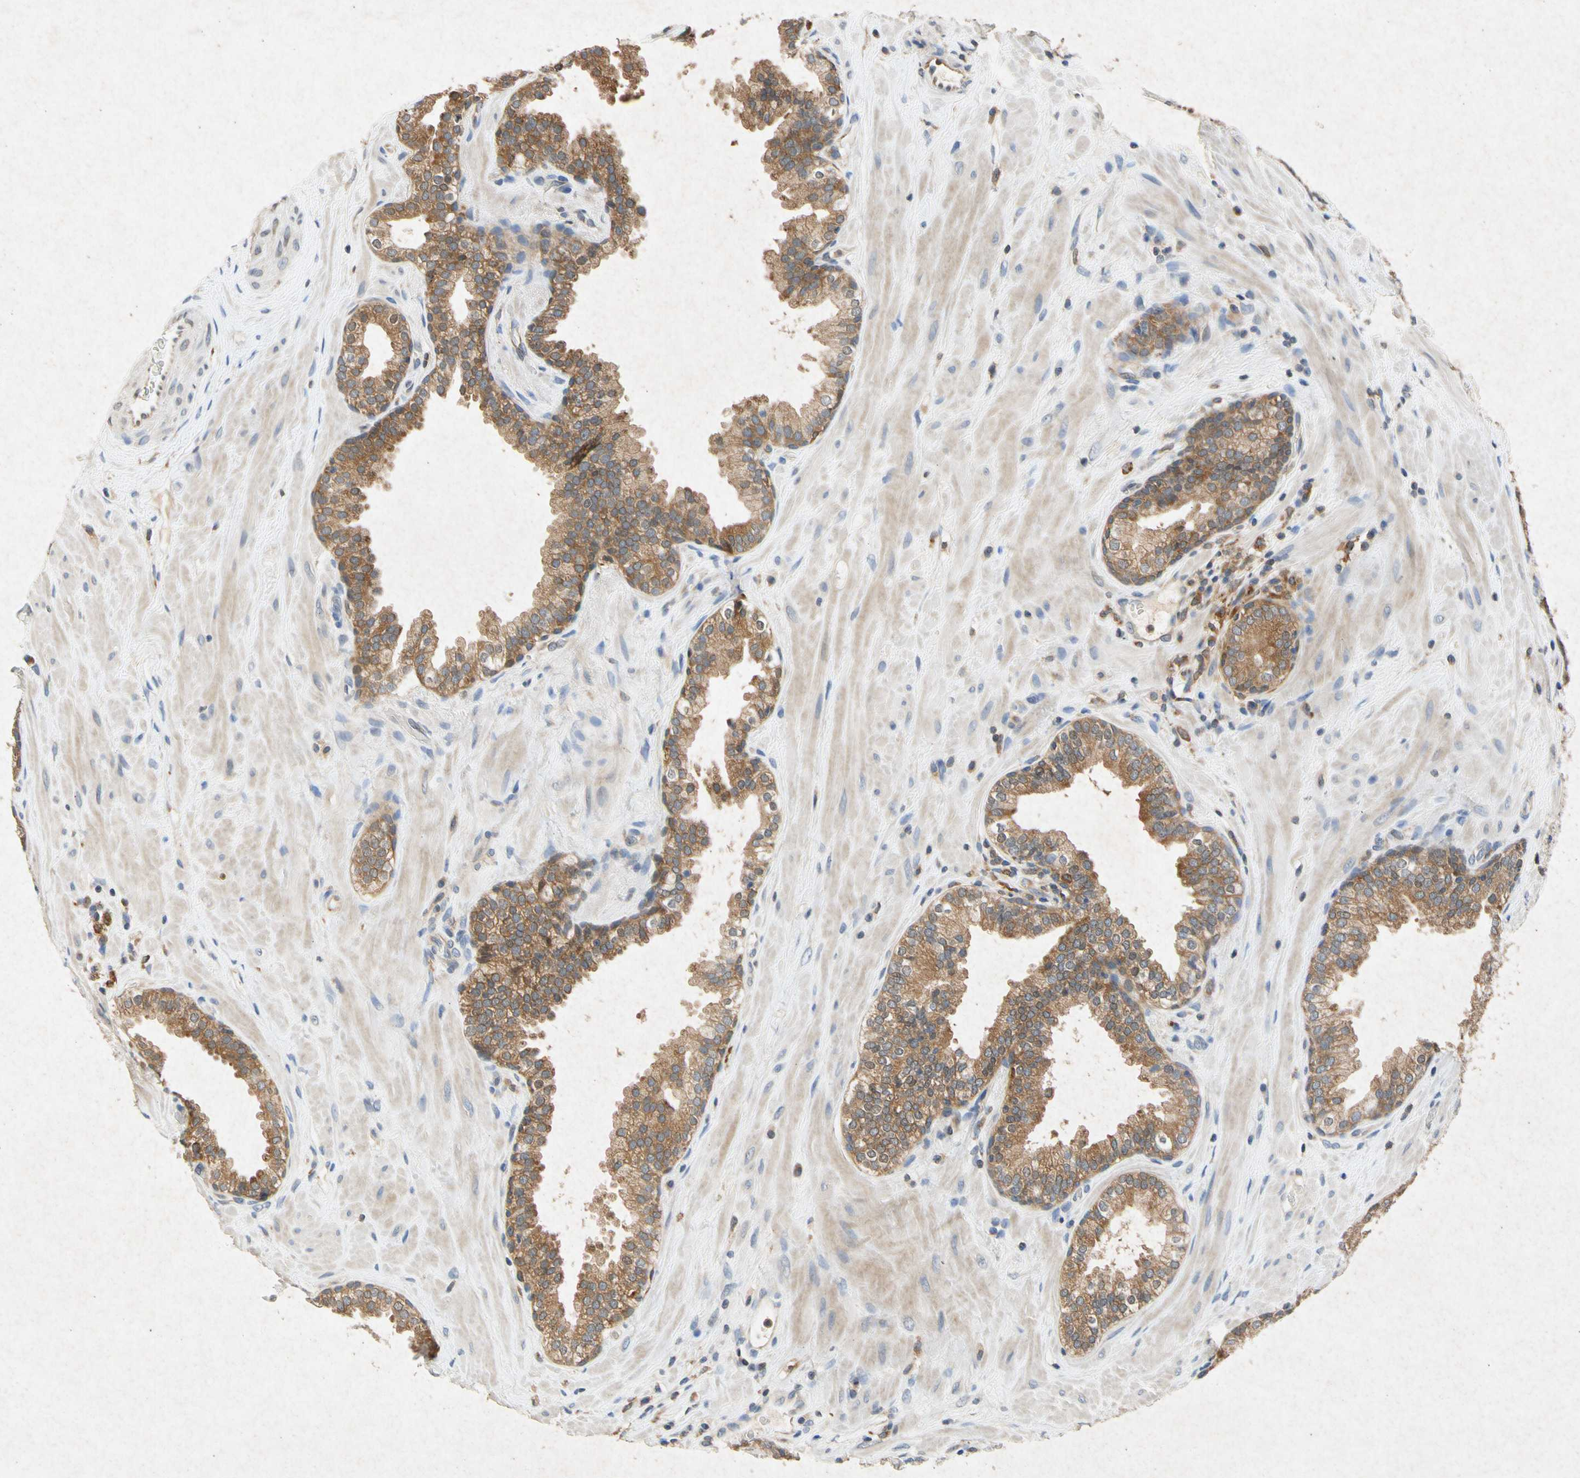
{"staining": {"intensity": "moderate", "quantity": "25%-75%", "location": "cytoplasmic/membranous"}, "tissue": "prostate", "cell_type": "Glandular cells", "image_type": "normal", "snomed": [{"axis": "morphology", "description": "Normal tissue, NOS"}, {"axis": "topography", "description": "Prostate"}], "caption": "Immunohistochemical staining of normal human prostate shows medium levels of moderate cytoplasmic/membranous expression in about 25%-75% of glandular cells. The staining was performed using DAB (3,3'-diaminobenzidine), with brown indicating positive protein expression. Nuclei are stained blue with hematoxylin.", "gene": "RPS6KA1", "patient": {"sex": "male", "age": 51}}